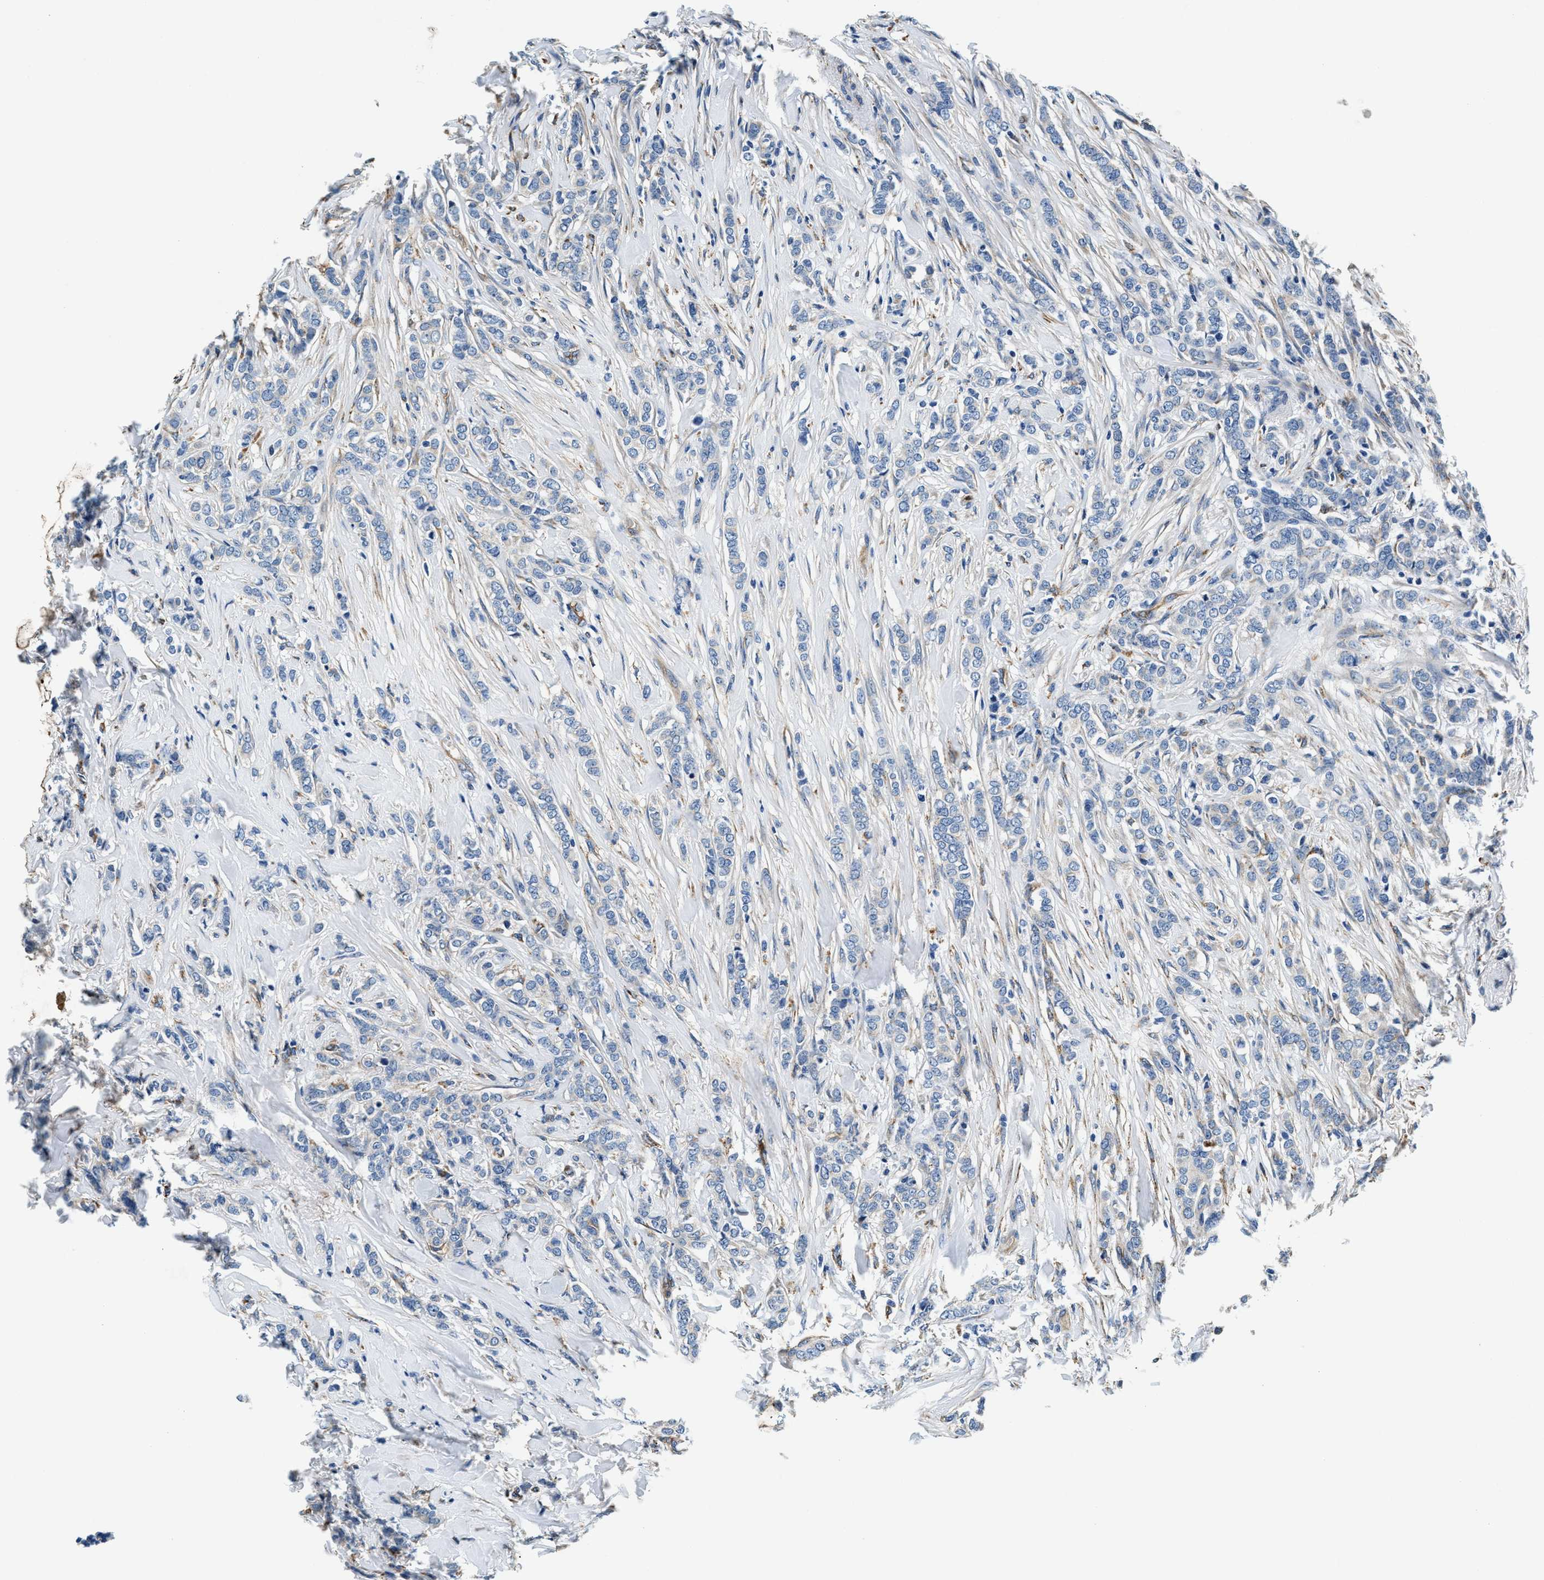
{"staining": {"intensity": "weak", "quantity": "<25%", "location": "cytoplasmic/membranous"}, "tissue": "breast cancer", "cell_type": "Tumor cells", "image_type": "cancer", "snomed": [{"axis": "morphology", "description": "Lobular carcinoma"}, {"axis": "topography", "description": "Skin"}, {"axis": "topography", "description": "Breast"}], "caption": "This is a histopathology image of immunohistochemistry staining of breast cancer, which shows no positivity in tumor cells.", "gene": "PRTFDC1", "patient": {"sex": "female", "age": 46}}